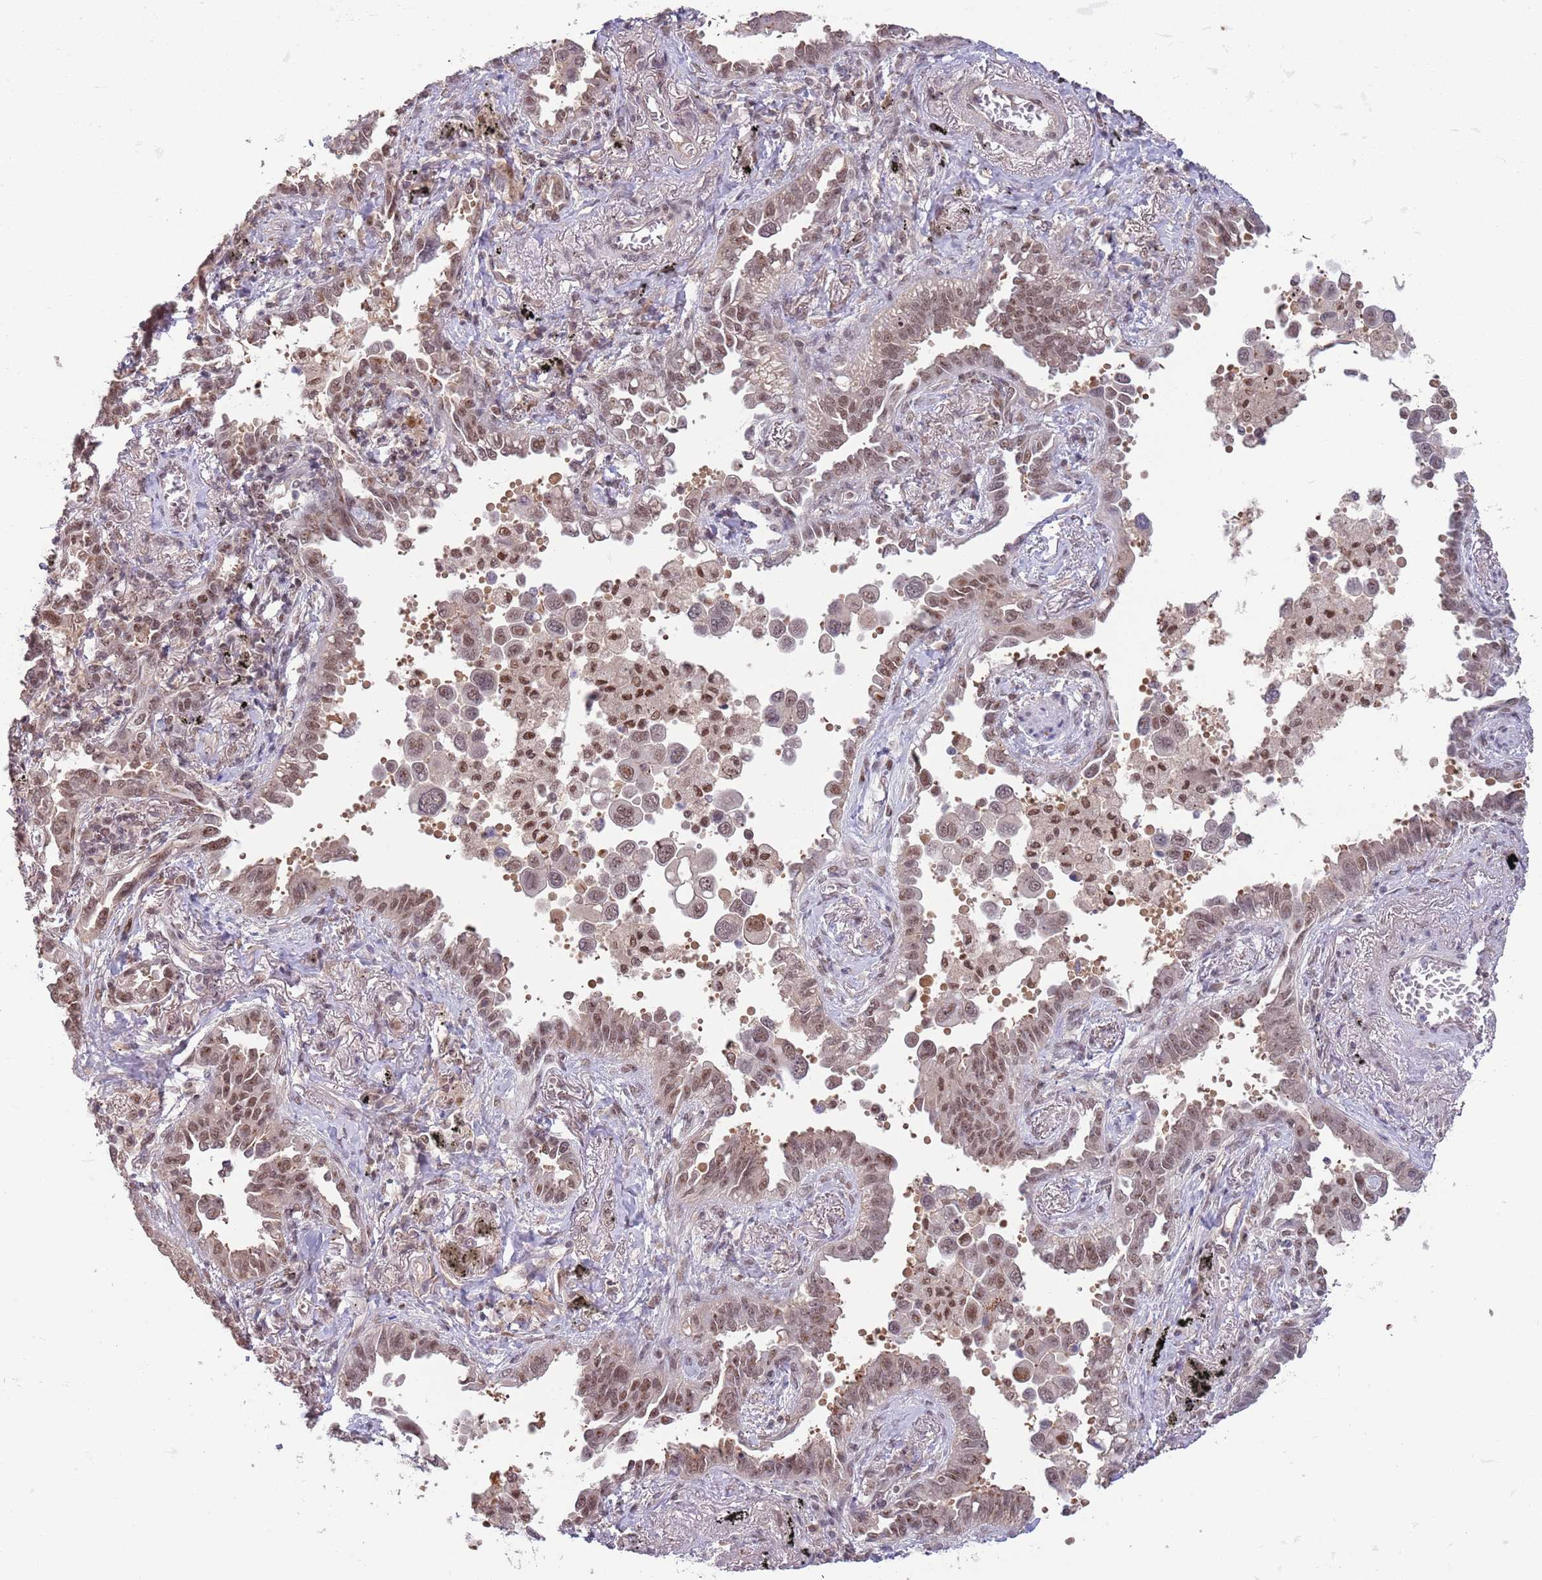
{"staining": {"intensity": "moderate", "quantity": ">75%", "location": "nuclear"}, "tissue": "lung cancer", "cell_type": "Tumor cells", "image_type": "cancer", "snomed": [{"axis": "morphology", "description": "Adenocarcinoma, NOS"}, {"axis": "topography", "description": "Lung"}], "caption": "High-magnification brightfield microscopy of adenocarcinoma (lung) stained with DAB (brown) and counterstained with hematoxylin (blue). tumor cells exhibit moderate nuclear expression is identified in approximately>75% of cells.", "gene": "ZBTB7A", "patient": {"sex": "male", "age": 67}}